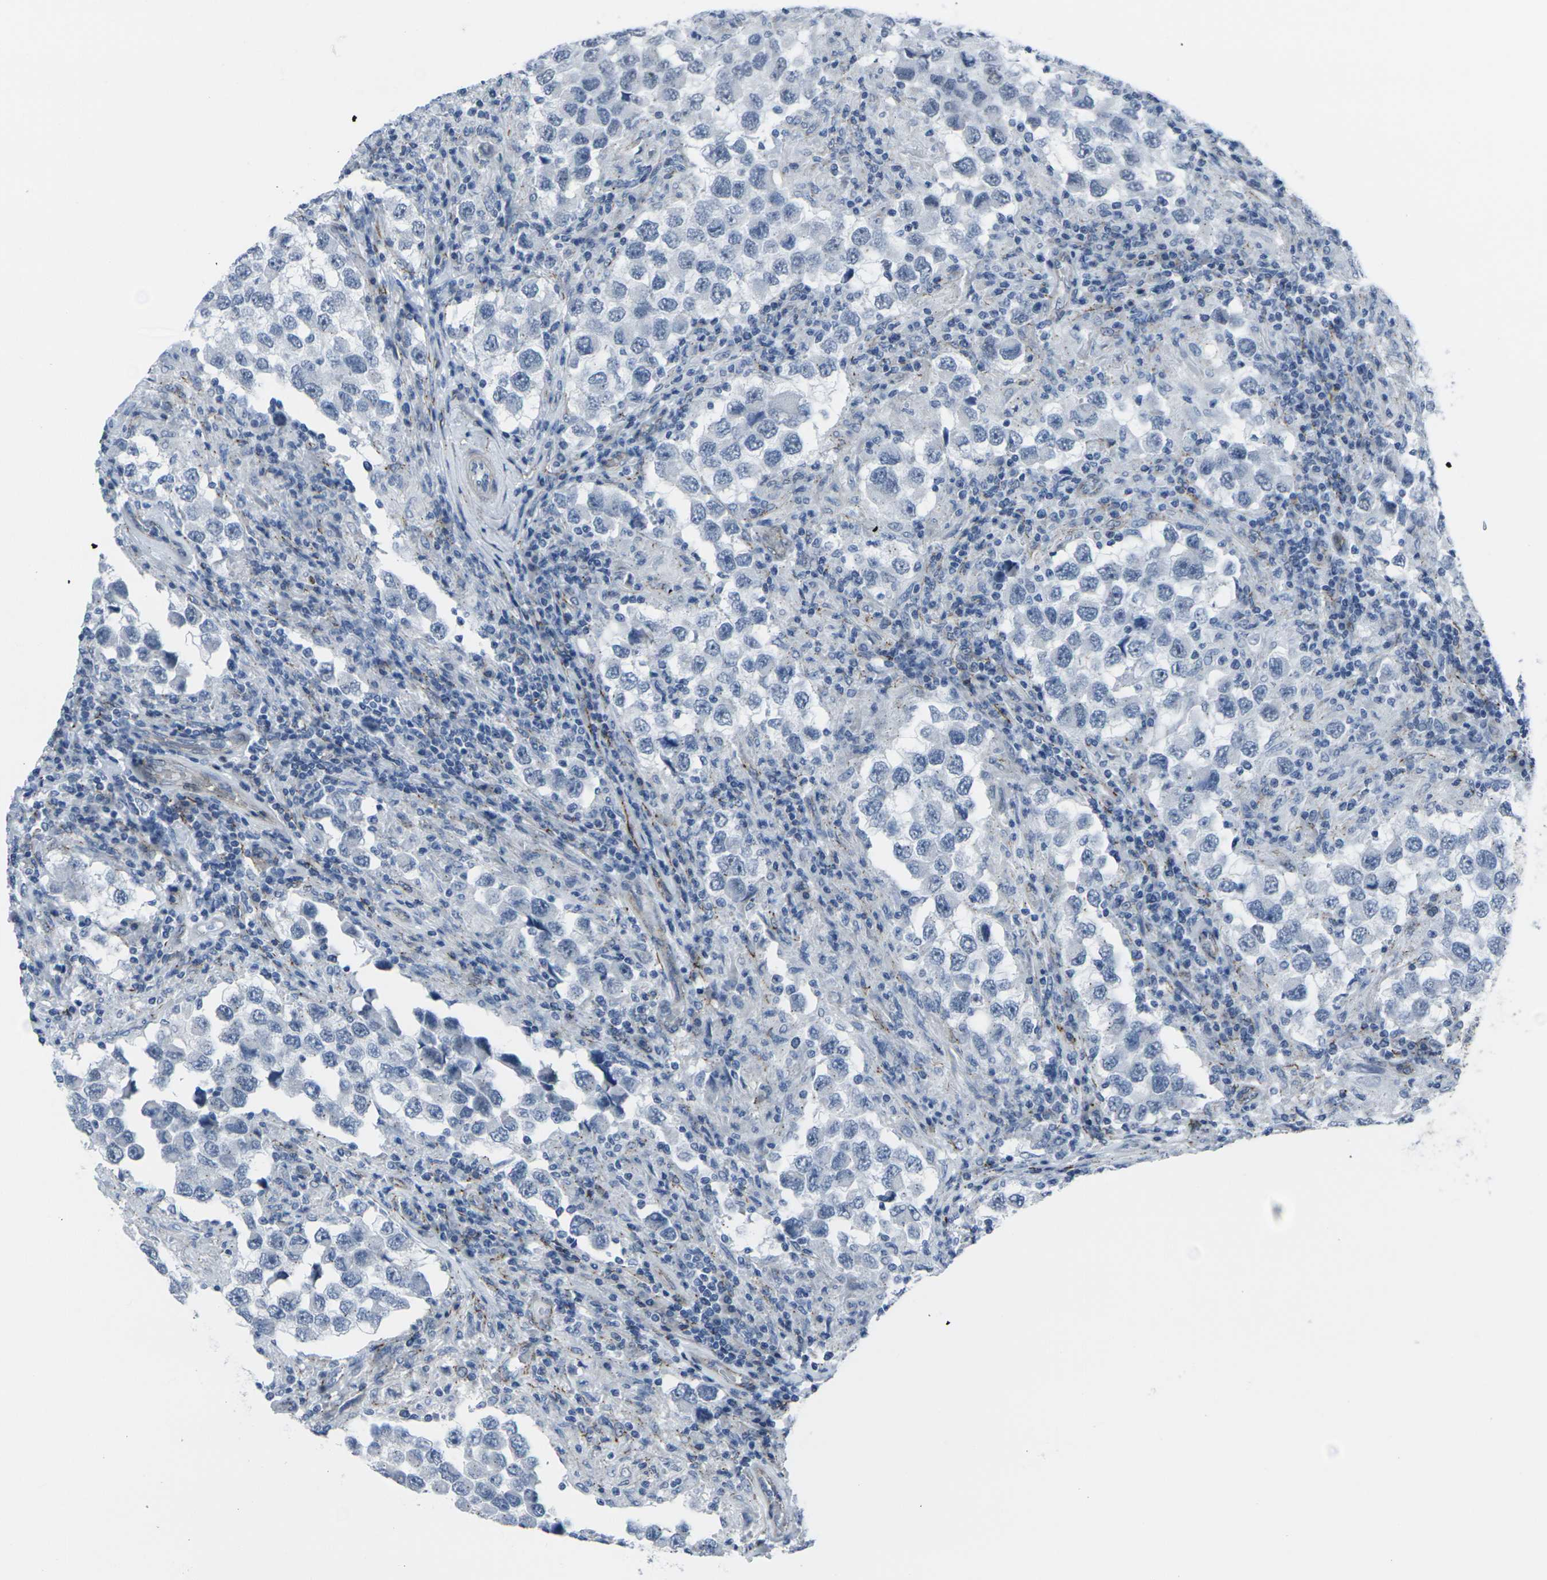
{"staining": {"intensity": "negative", "quantity": "none", "location": "none"}, "tissue": "testis cancer", "cell_type": "Tumor cells", "image_type": "cancer", "snomed": [{"axis": "morphology", "description": "Carcinoma, Embryonal, NOS"}, {"axis": "topography", "description": "Testis"}], "caption": "Tumor cells are negative for protein expression in human testis cancer.", "gene": "CDH11", "patient": {"sex": "male", "age": 21}}